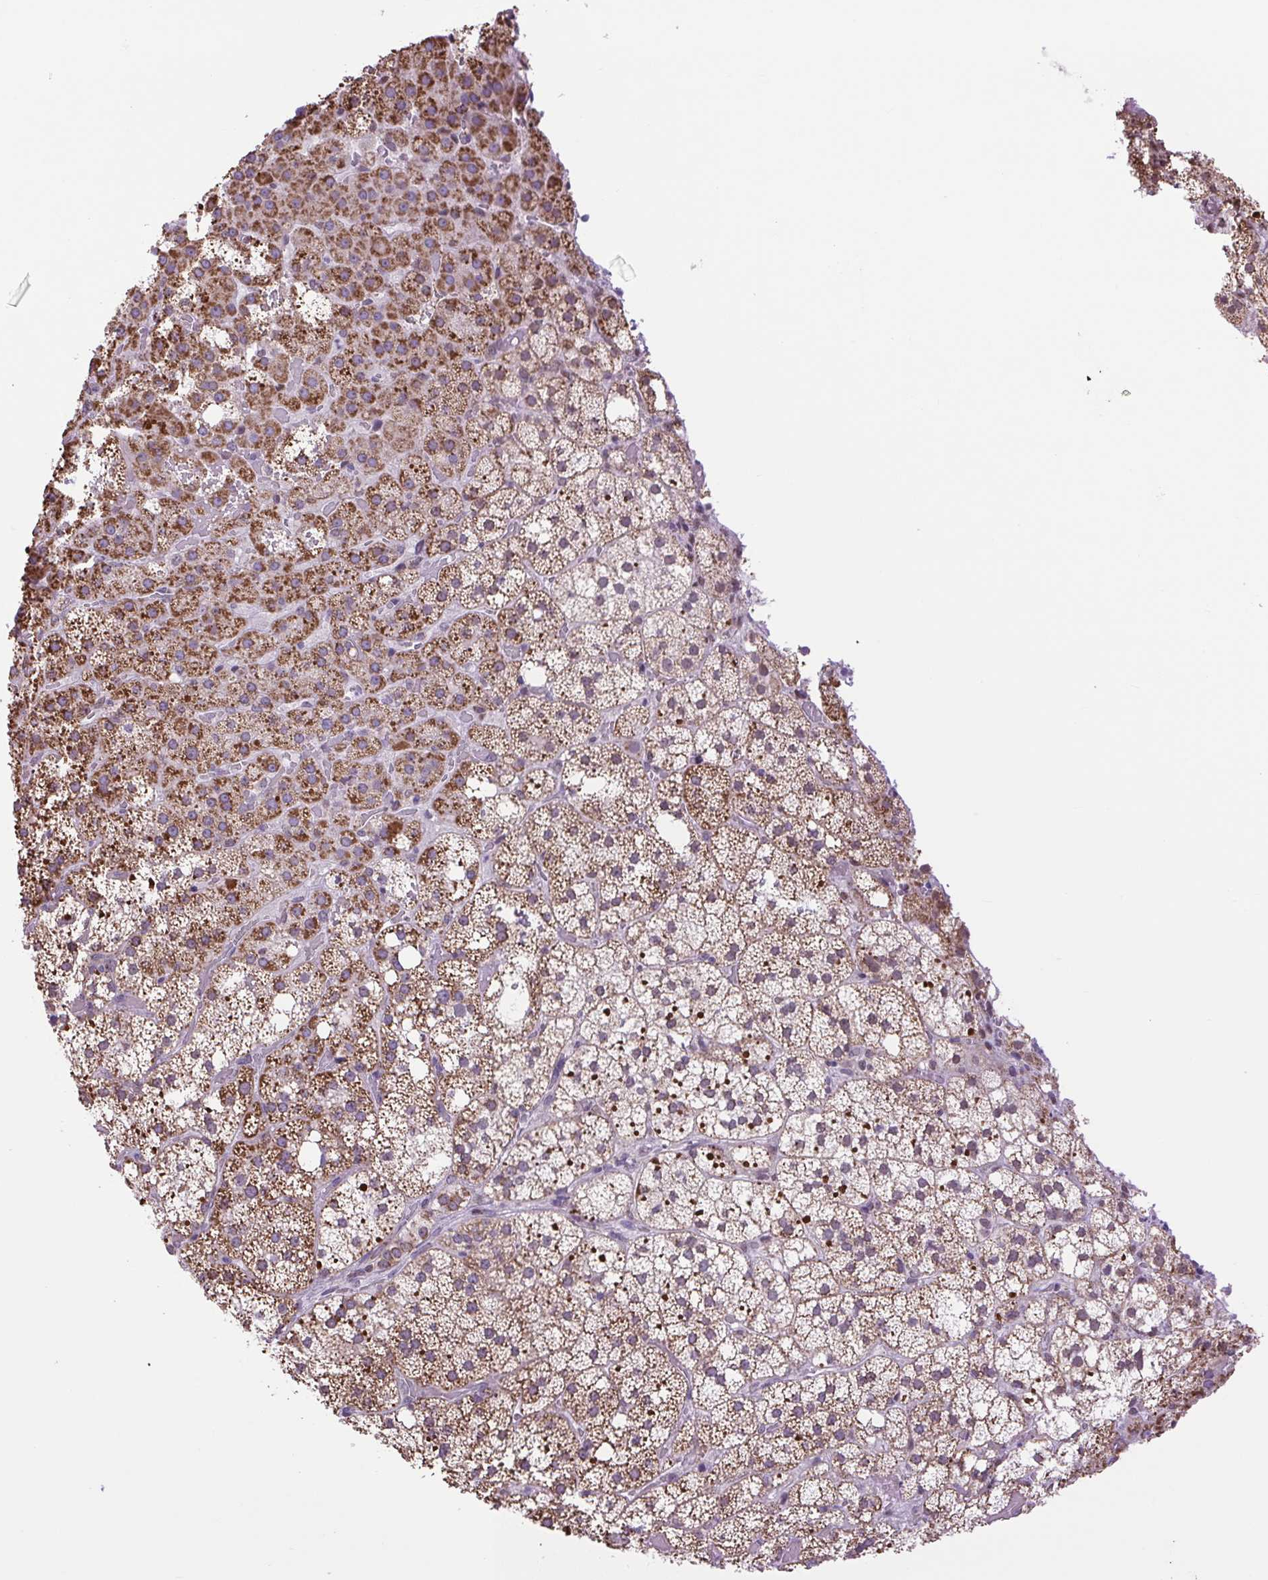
{"staining": {"intensity": "strong", "quantity": "25%-75%", "location": "cytoplasmic/membranous"}, "tissue": "adrenal gland", "cell_type": "Glandular cells", "image_type": "normal", "snomed": [{"axis": "morphology", "description": "Normal tissue, NOS"}, {"axis": "topography", "description": "Adrenal gland"}], "caption": "Brown immunohistochemical staining in unremarkable adrenal gland demonstrates strong cytoplasmic/membranous positivity in about 25%-75% of glandular cells.", "gene": "SCO2", "patient": {"sex": "male", "age": 53}}